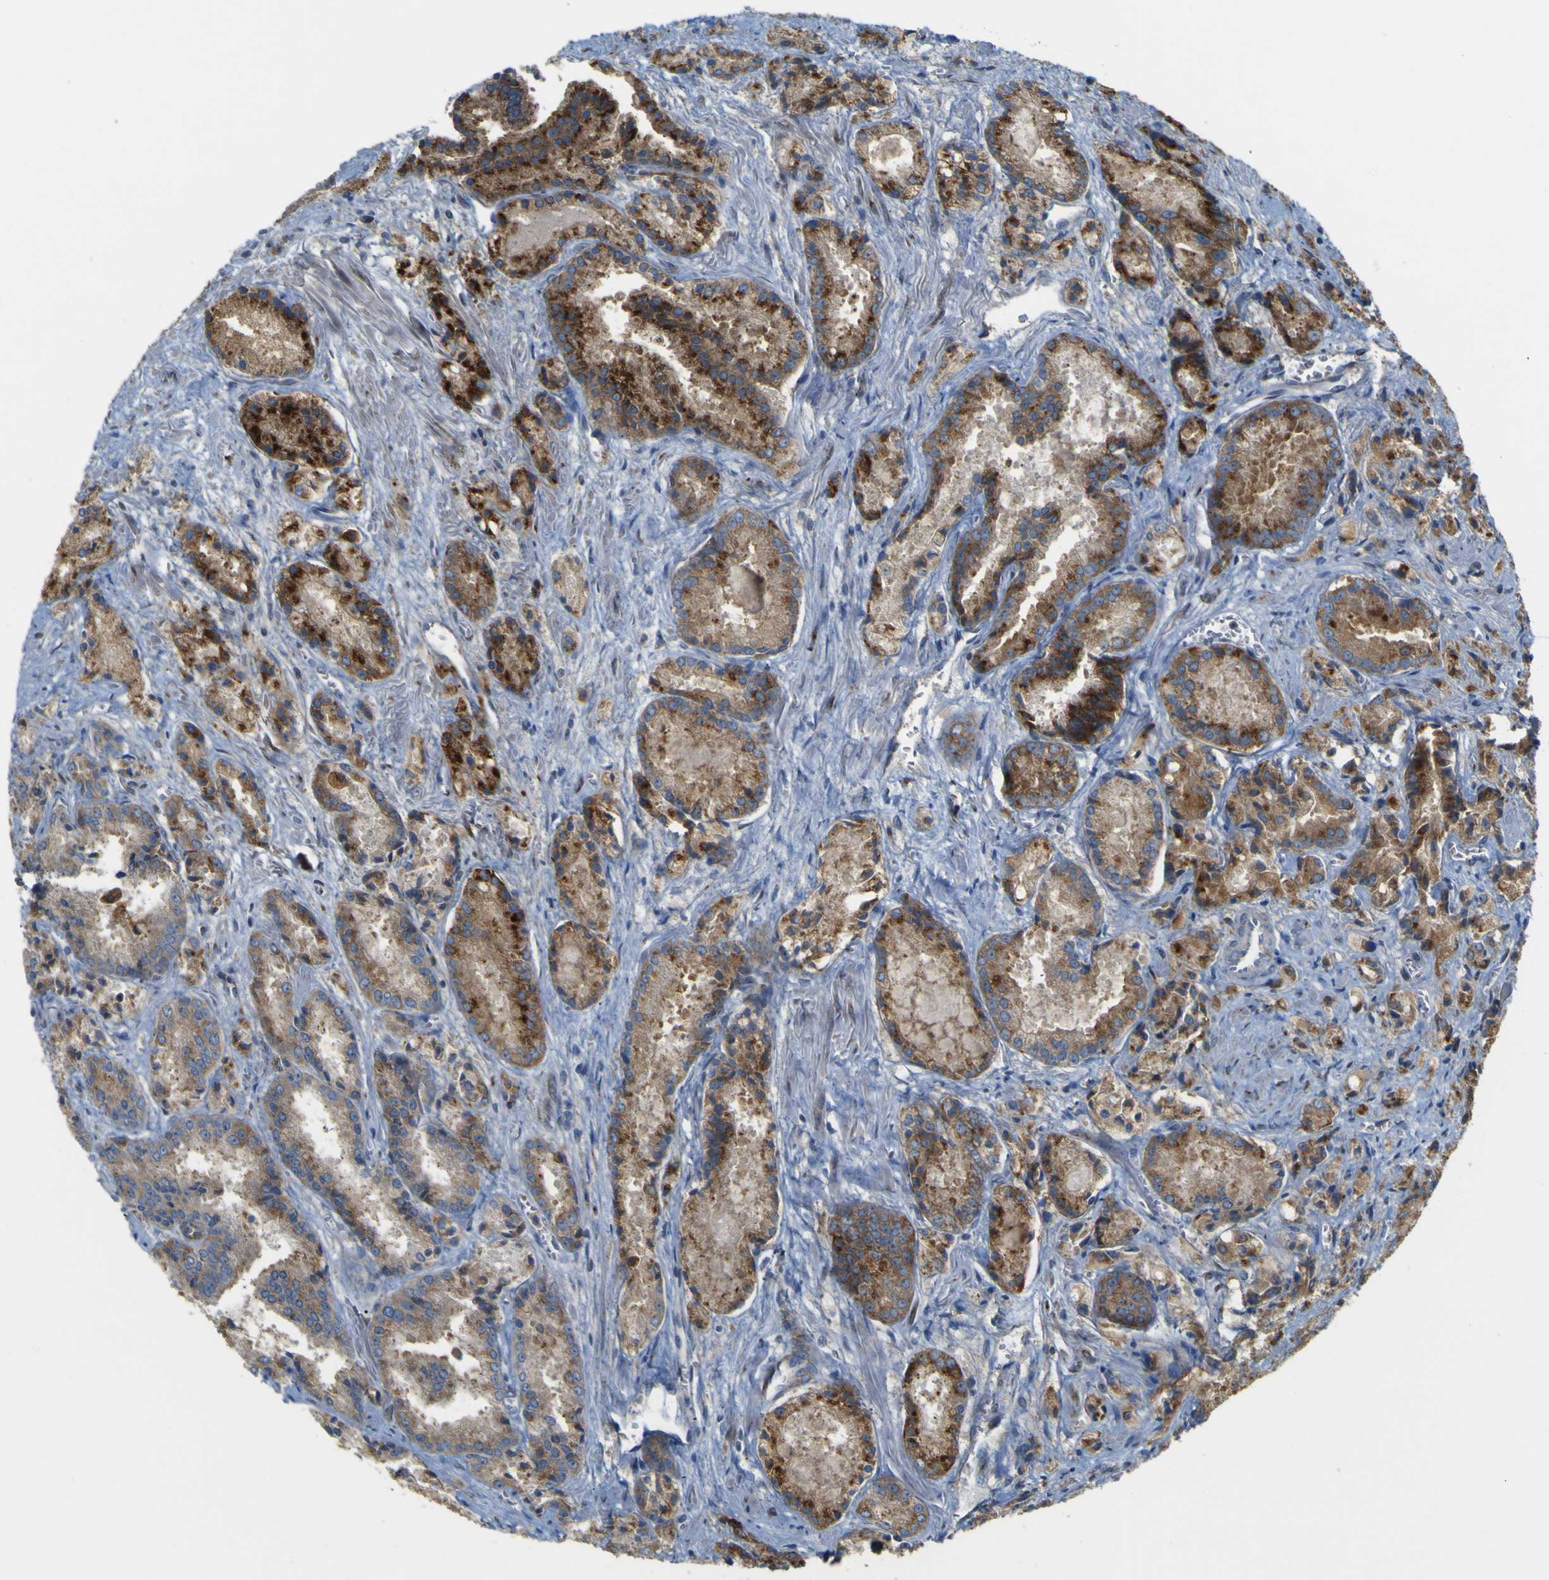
{"staining": {"intensity": "moderate", "quantity": ">75%", "location": "cytoplasmic/membranous"}, "tissue": "prostate cancer", "cell_type": "Tumor cells", "image_type": "cancer", "snomed": [{"axis": "morphology", "description": "Adenocarcinoma, Low grade"}, {"axis": "topography", "description": "Prostate"}], "caption": "The photomicrograph shows a brown stain indicating the presence of a protein in the cytoplasmic/membranous of tumor cells in adenocarcinoma (low-grade) (prostate). The staining was performed using DAB, with brown indicating positive protein expression. Nuclei are stained blue with hematoxylin.", "gene": "IGF2R", "patient": {"sex": "male", "age": 64}}